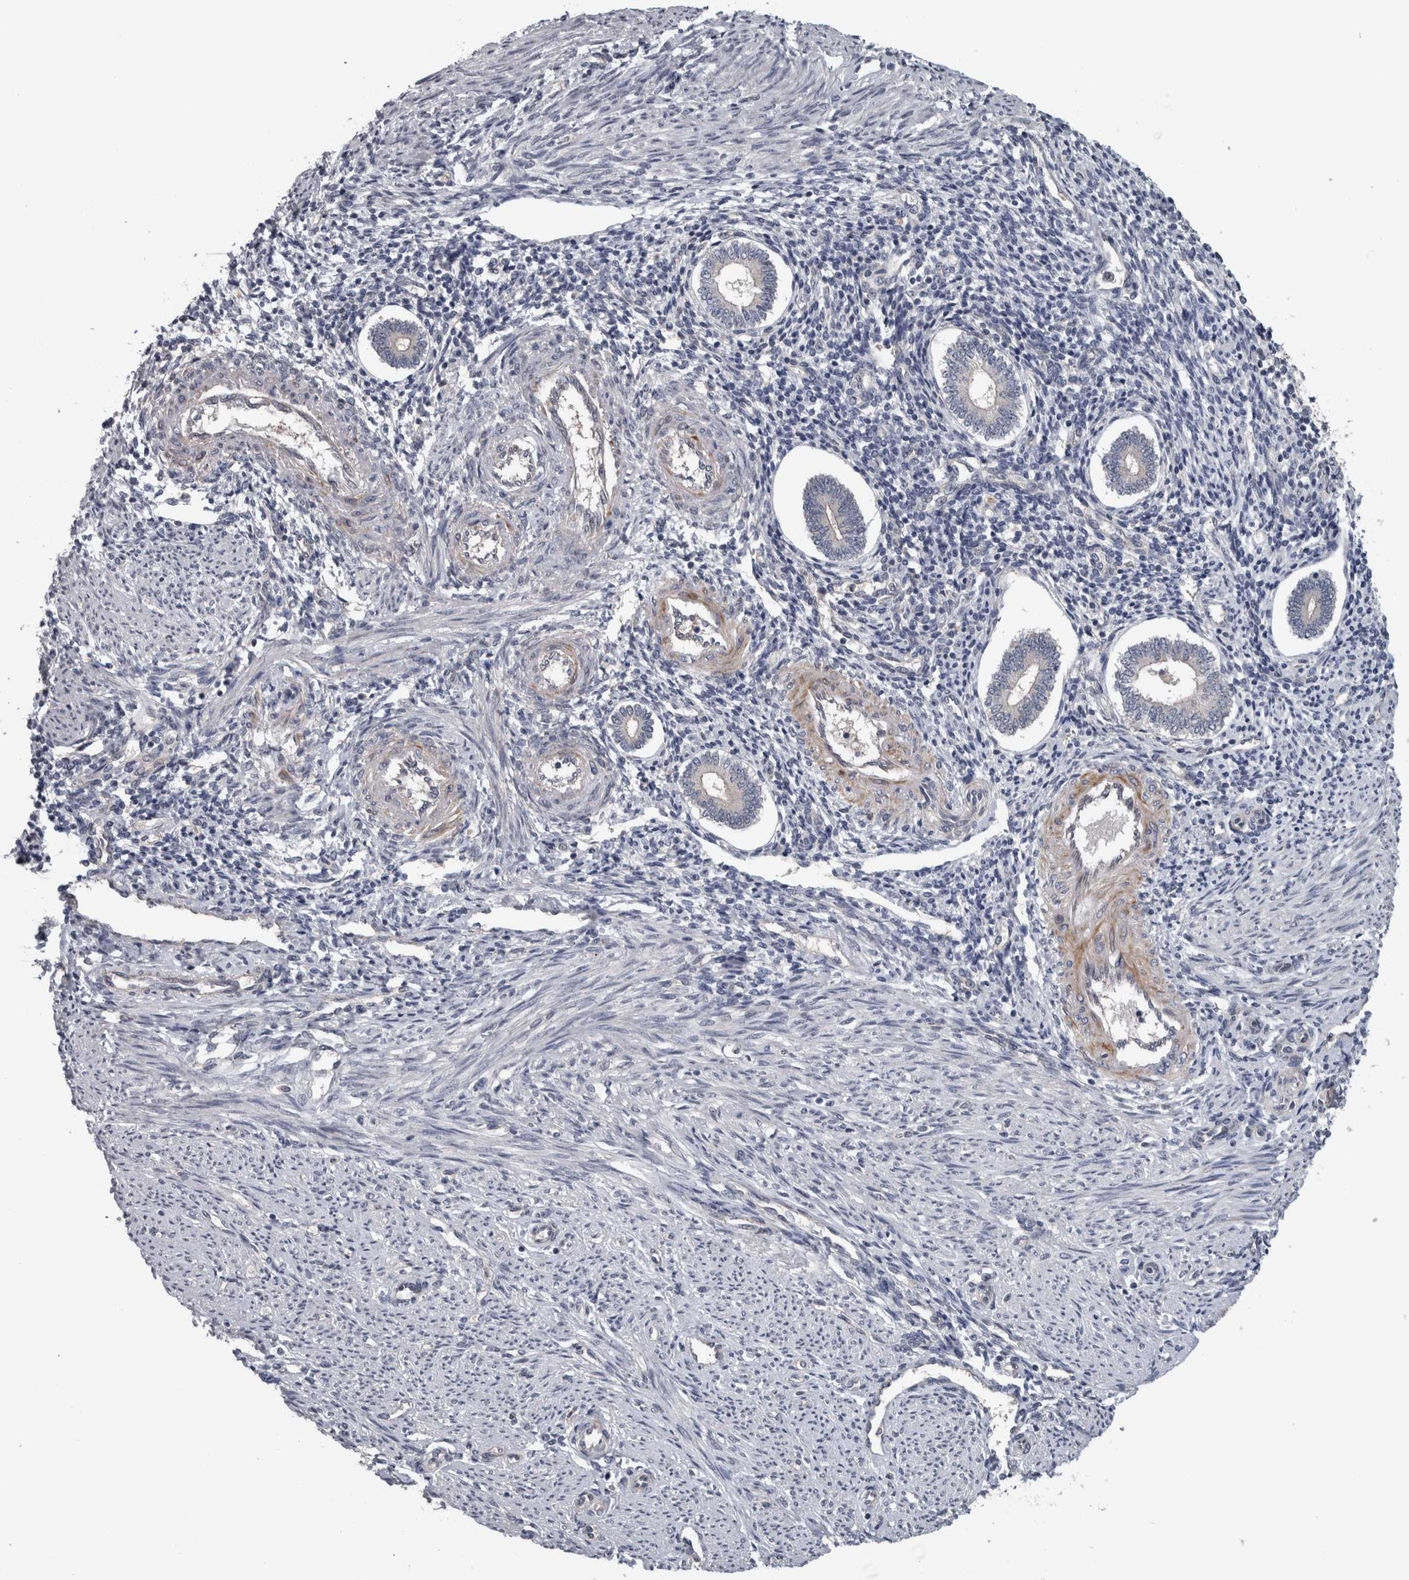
{"staining": {"intensity": "negative", "quantity": "none", "location": "none"}, "tissue": "endometrium", "cell_type": "Cells in endometrial stroma", "image_type": "normal", "snomed": [{"axis": "morphology", "description": "Normal tissue, NOS"}, {"axis": "topography", "description": "Endometrium"}], "caption": "DAB (3,3'-diaminobenzidine) immunohistochemical staining of normal human endometrium reveals no significant staining in cells in endometrial stroma. (DAB IHC visualized using brightfield microscopy, high magnification).", "gene": "NAPRT", "patient": {"sex": "female", "age": 42}}